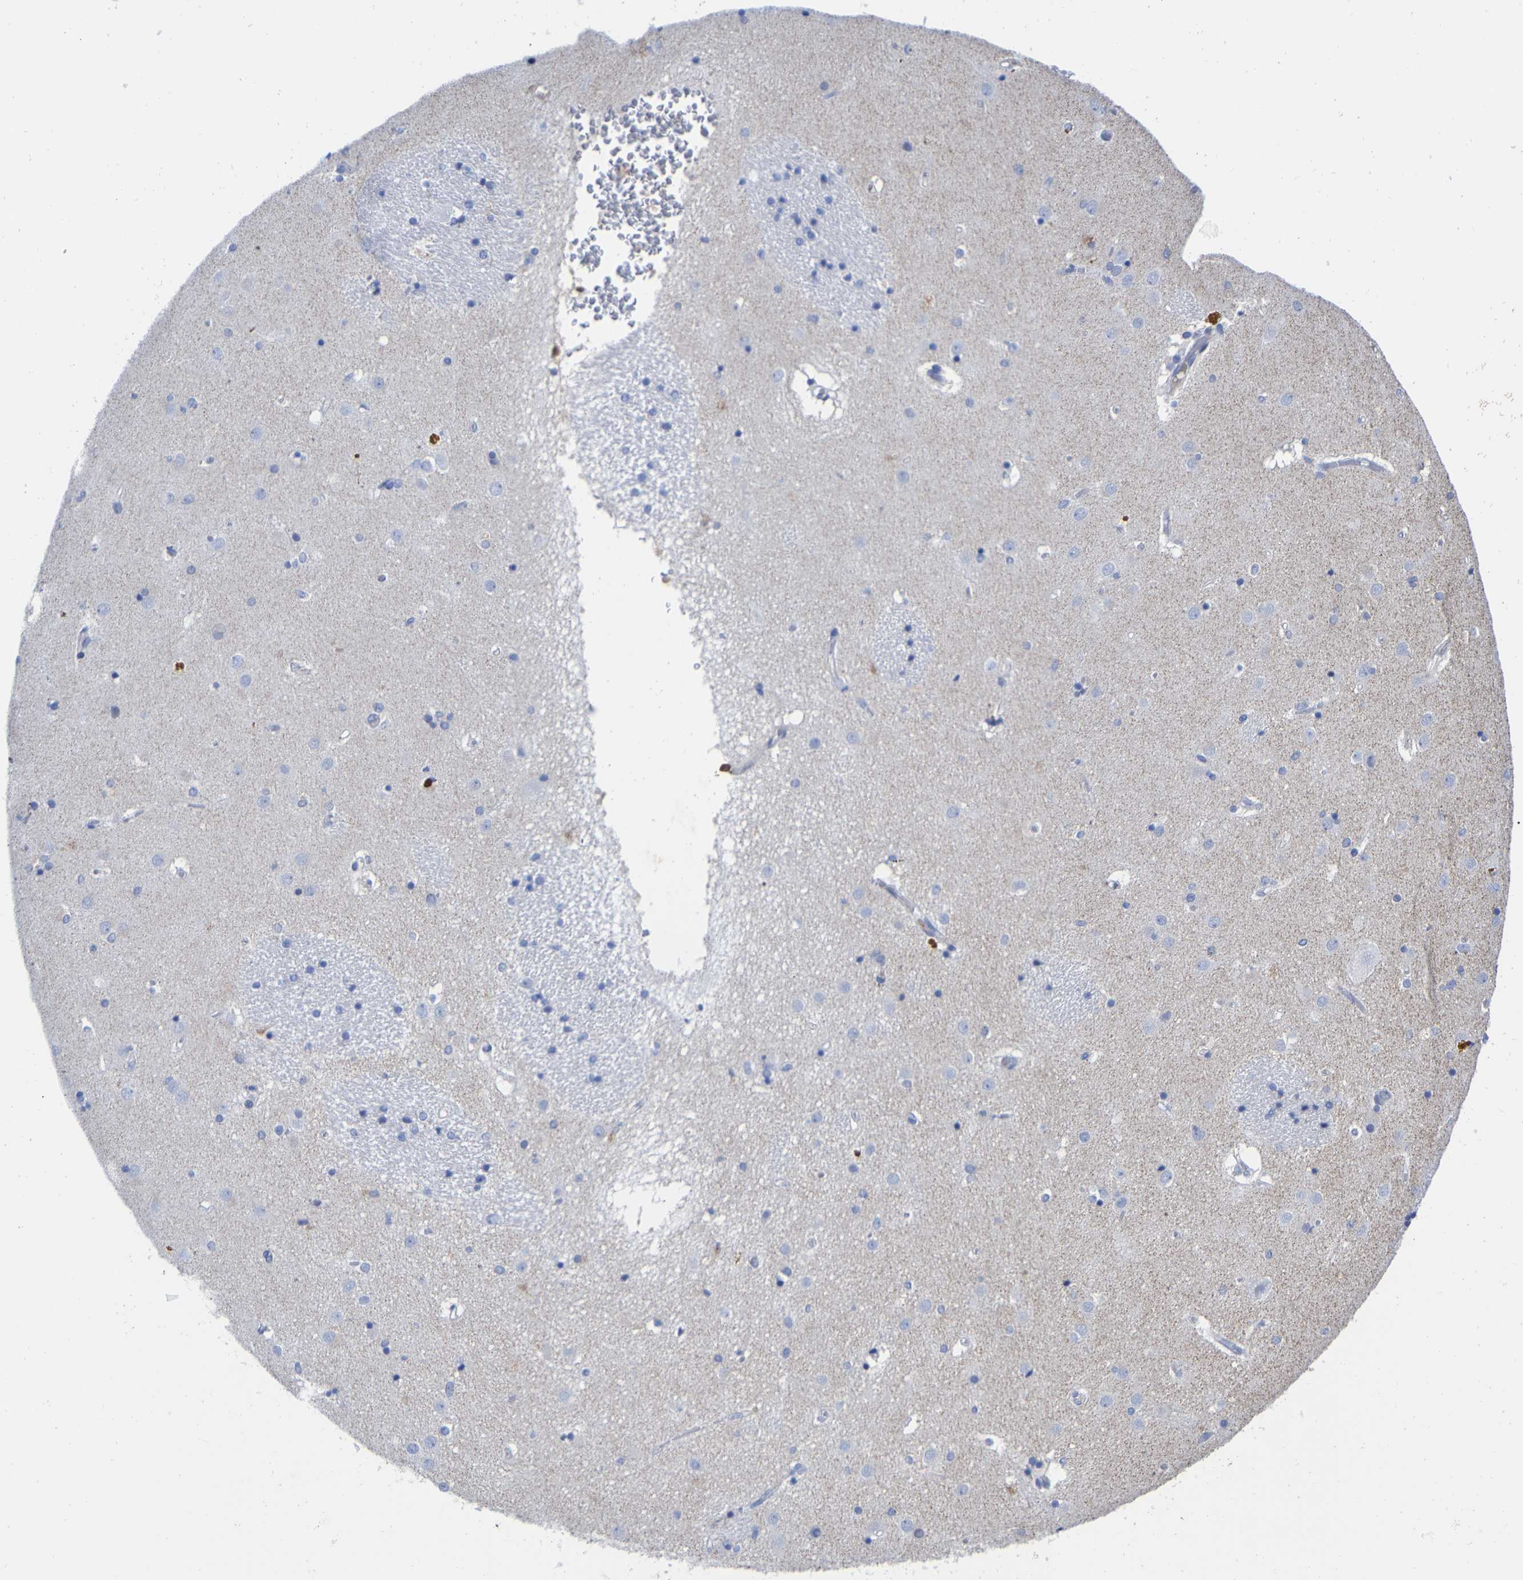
{"staining": {"intensity": "negative", "quantity": "none", "location": "none"}, "tissue": "caudate", "cell_type": "Glial cells", "image_type": "normal", "snomed": [{"axis": "morphology", "description": "Normal tissue, NOS"}, {"axis": "topography", "description": "Lateral ventricle wall"}], "caption": "A histopathology image of human caudate is negative for staining in glial cells. (DAB immunohistochemistry (IHC), high magnification).", "gene": "GPA33", "patient": {"sex": "male", "age": 70}}